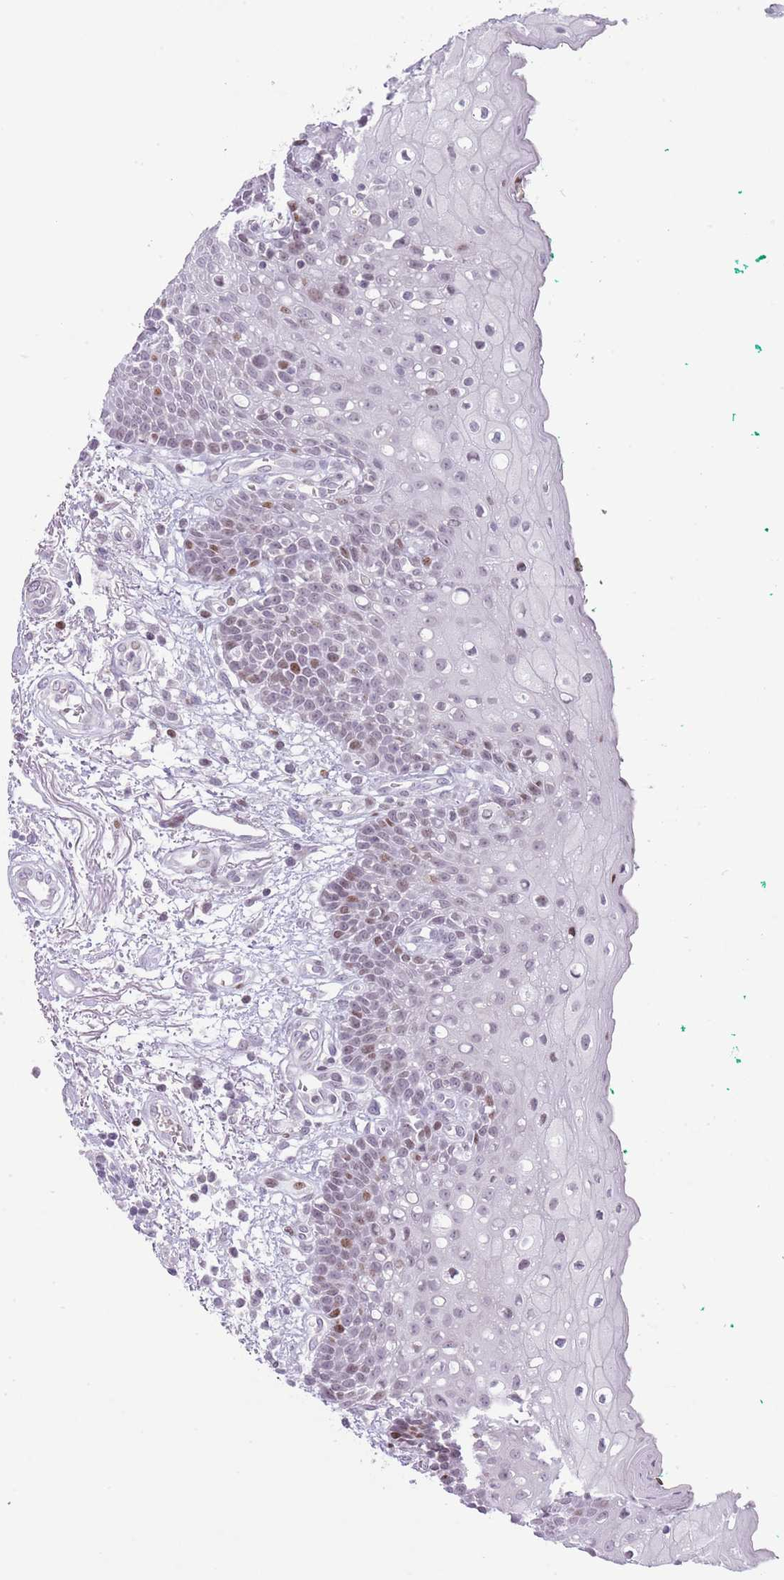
{"staining": {"intensity": "moderate", "quantity": "<25%", "location": "nuclear"}, "tissue": "oral mucosa", "cell_type": "Squamous epithelial cells", "image_type": "normal", "snomed": [{"axis": "morphology", "description": "Normal tissue, NOS"}, {"axis": "morphology", "description": "Squamous cell carcinoma, NOS"}, {"axis": "topography", "description": "Oral tissue"}, {"axis": "topography", "description": "Tounge, NOS"}, {"axis": "topography", "description": "Head-Neck"}], "caption": "Immunohistochemical staining of normal human oral mucosa displays <25% levels of moderate nuclear protein staining in about <25% of squamous epithelial cells. The staining is performed using DAB brown chromogen to label protein expression. The nuclei are counter-stained blue using hematoxylin.", "gene": "MFSD10", "patient": {"sex": "male", "age": 79}}